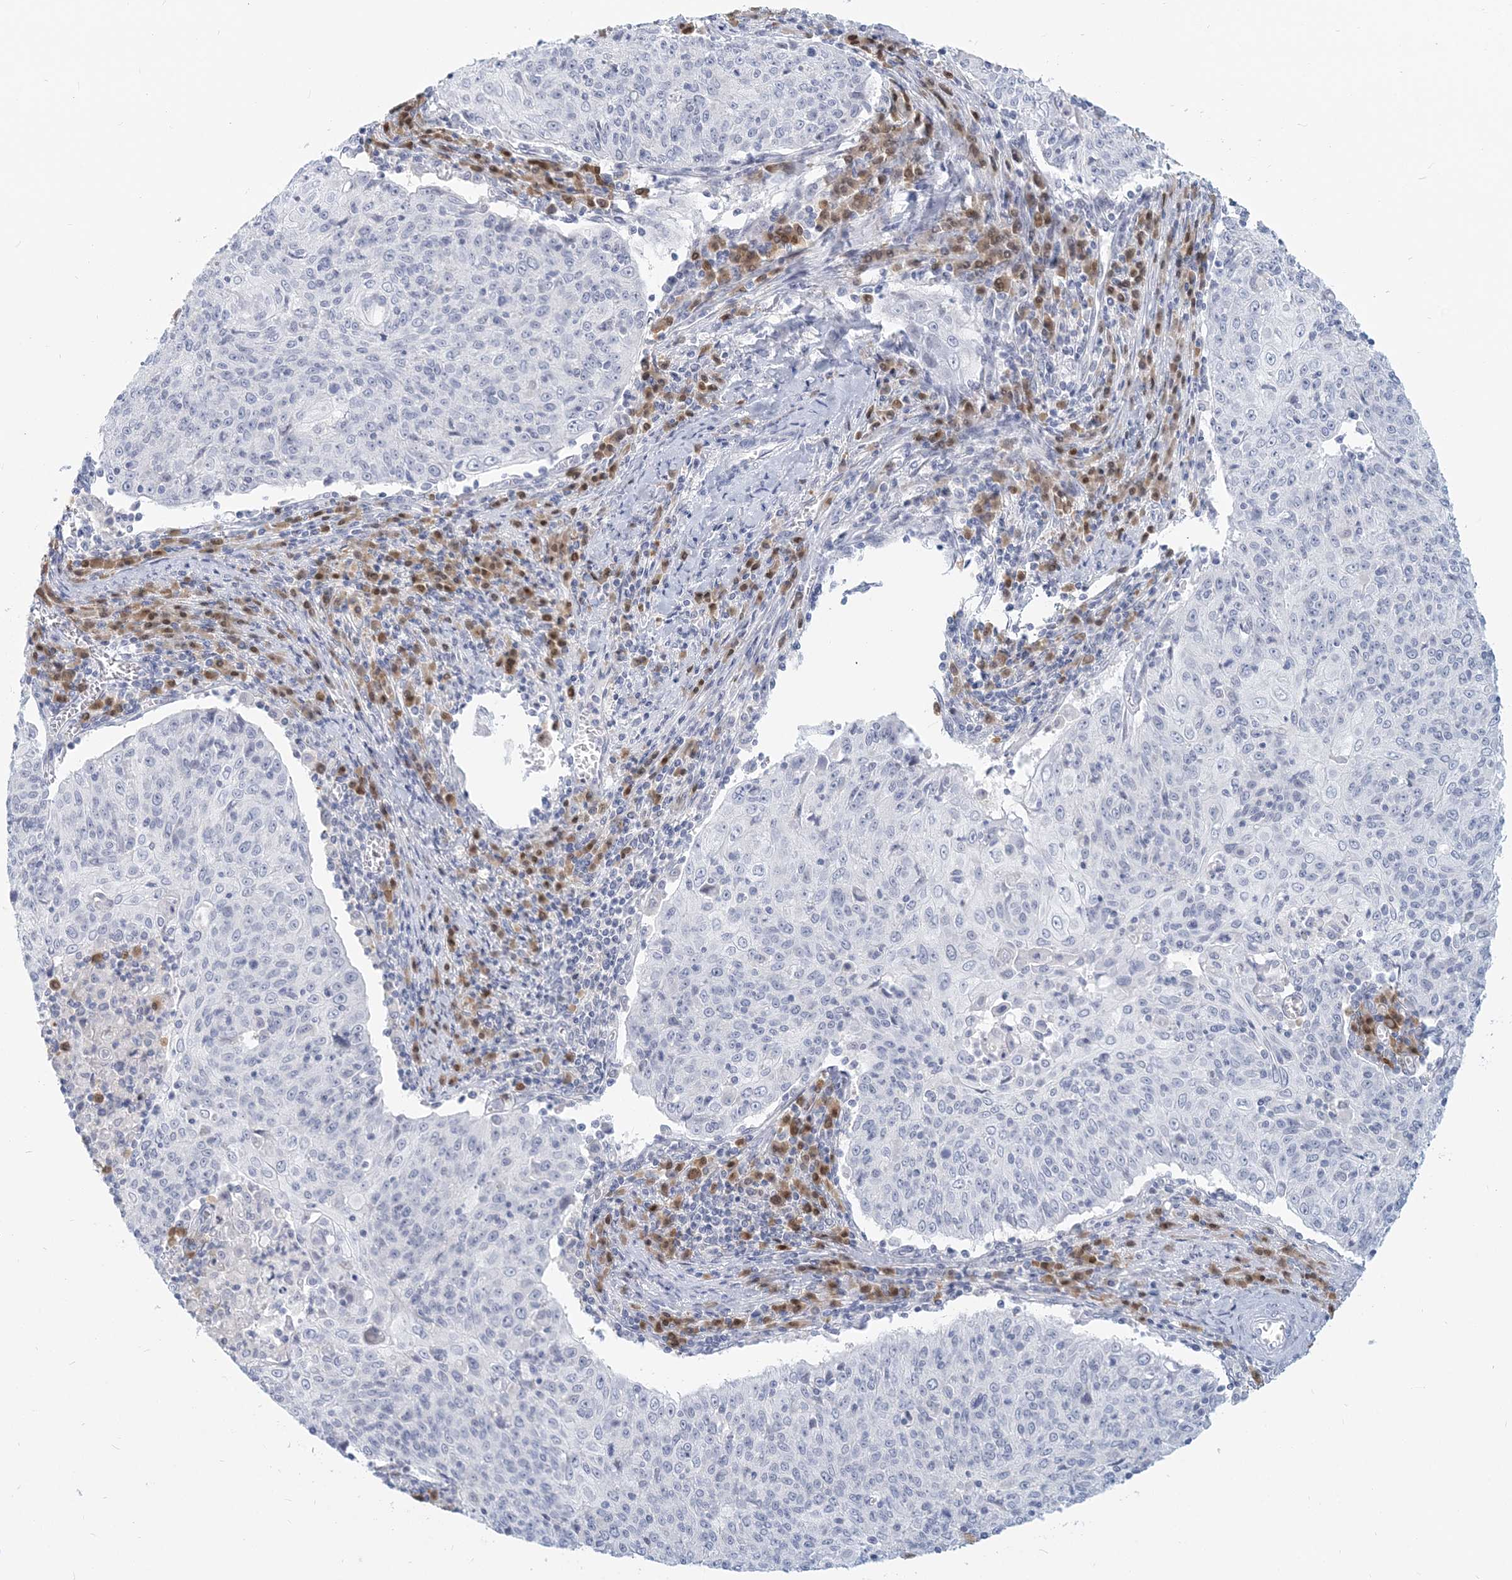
{"staining": {"intensity": "negative", "quantity": "none", "location": "none"}, "tissue": "cervical cancer", "cell_type": "Tumor cells", "image_type": "cancer", "snomed": [{"axis": "morphology", "description": "Squamous cell carcinoma, NOS"}, {"axis": "topography", "description": "Cervix"}], "caption": "Cervical cancer (squamous cell carcinoma) stained for a protein using immunohistochemistry (IHC) shows no staining tumor cells.", "gene": "GMPPA", "patient": {"sex": "female", "age": 48}}